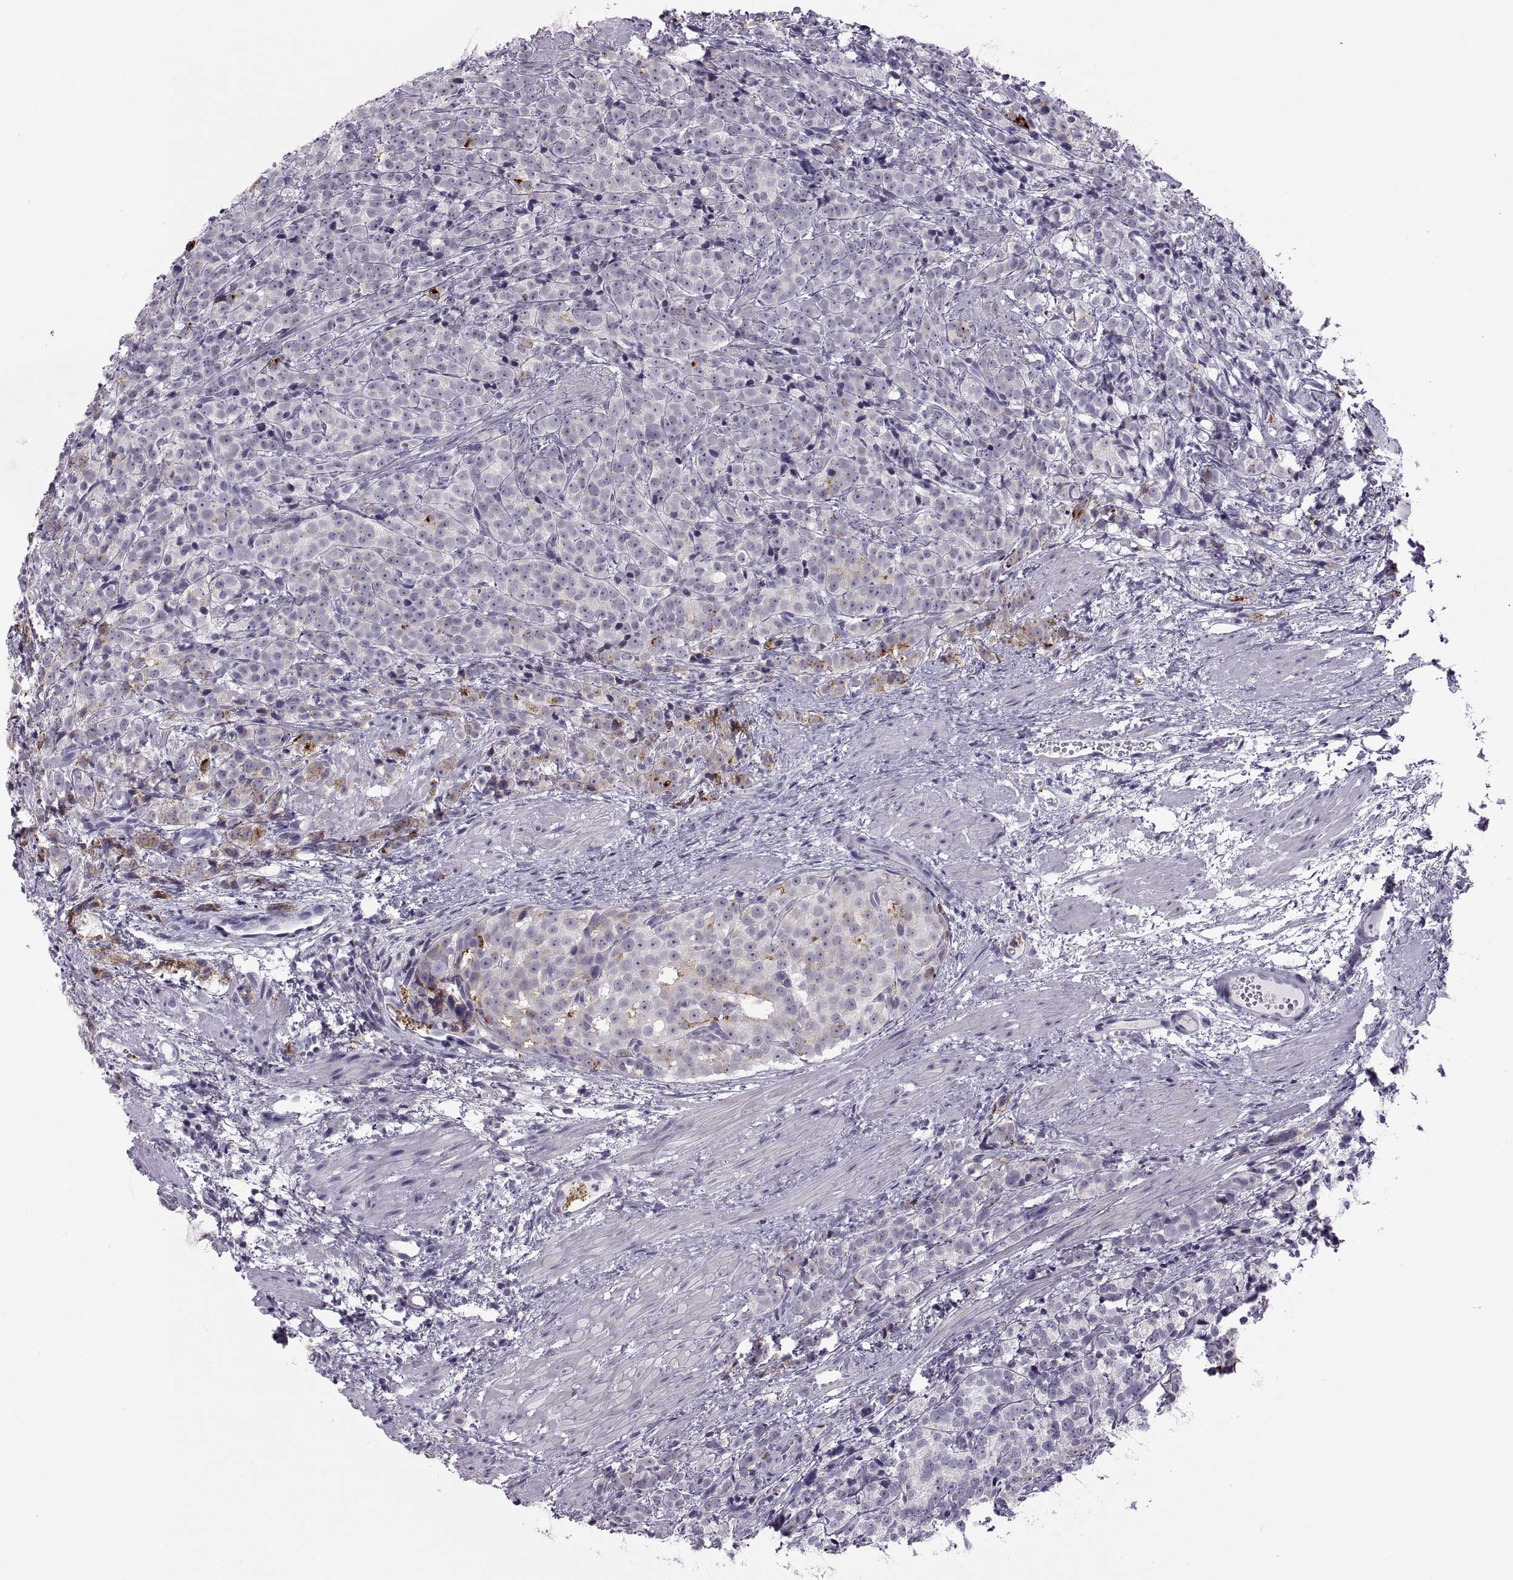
{"staining": {"intensity": "weak", "quantity": "<25%", "location": "cytoplasmic/membranous"}, "tissue": "prostate cancer", "cell_type": "Tumor cells", "image_type": "cancer", "snomed": [{"axis": "morphology", "description": "Adenocarcinoma, High grade"}, {"axis": "topography", "description": "Prostate"}], "caption": "Immunohistochemistry of prostate cancer shows no positivity in tumor cells.", "gene": "TTC21A", "patient": {"sex": "male", "age": 53}}